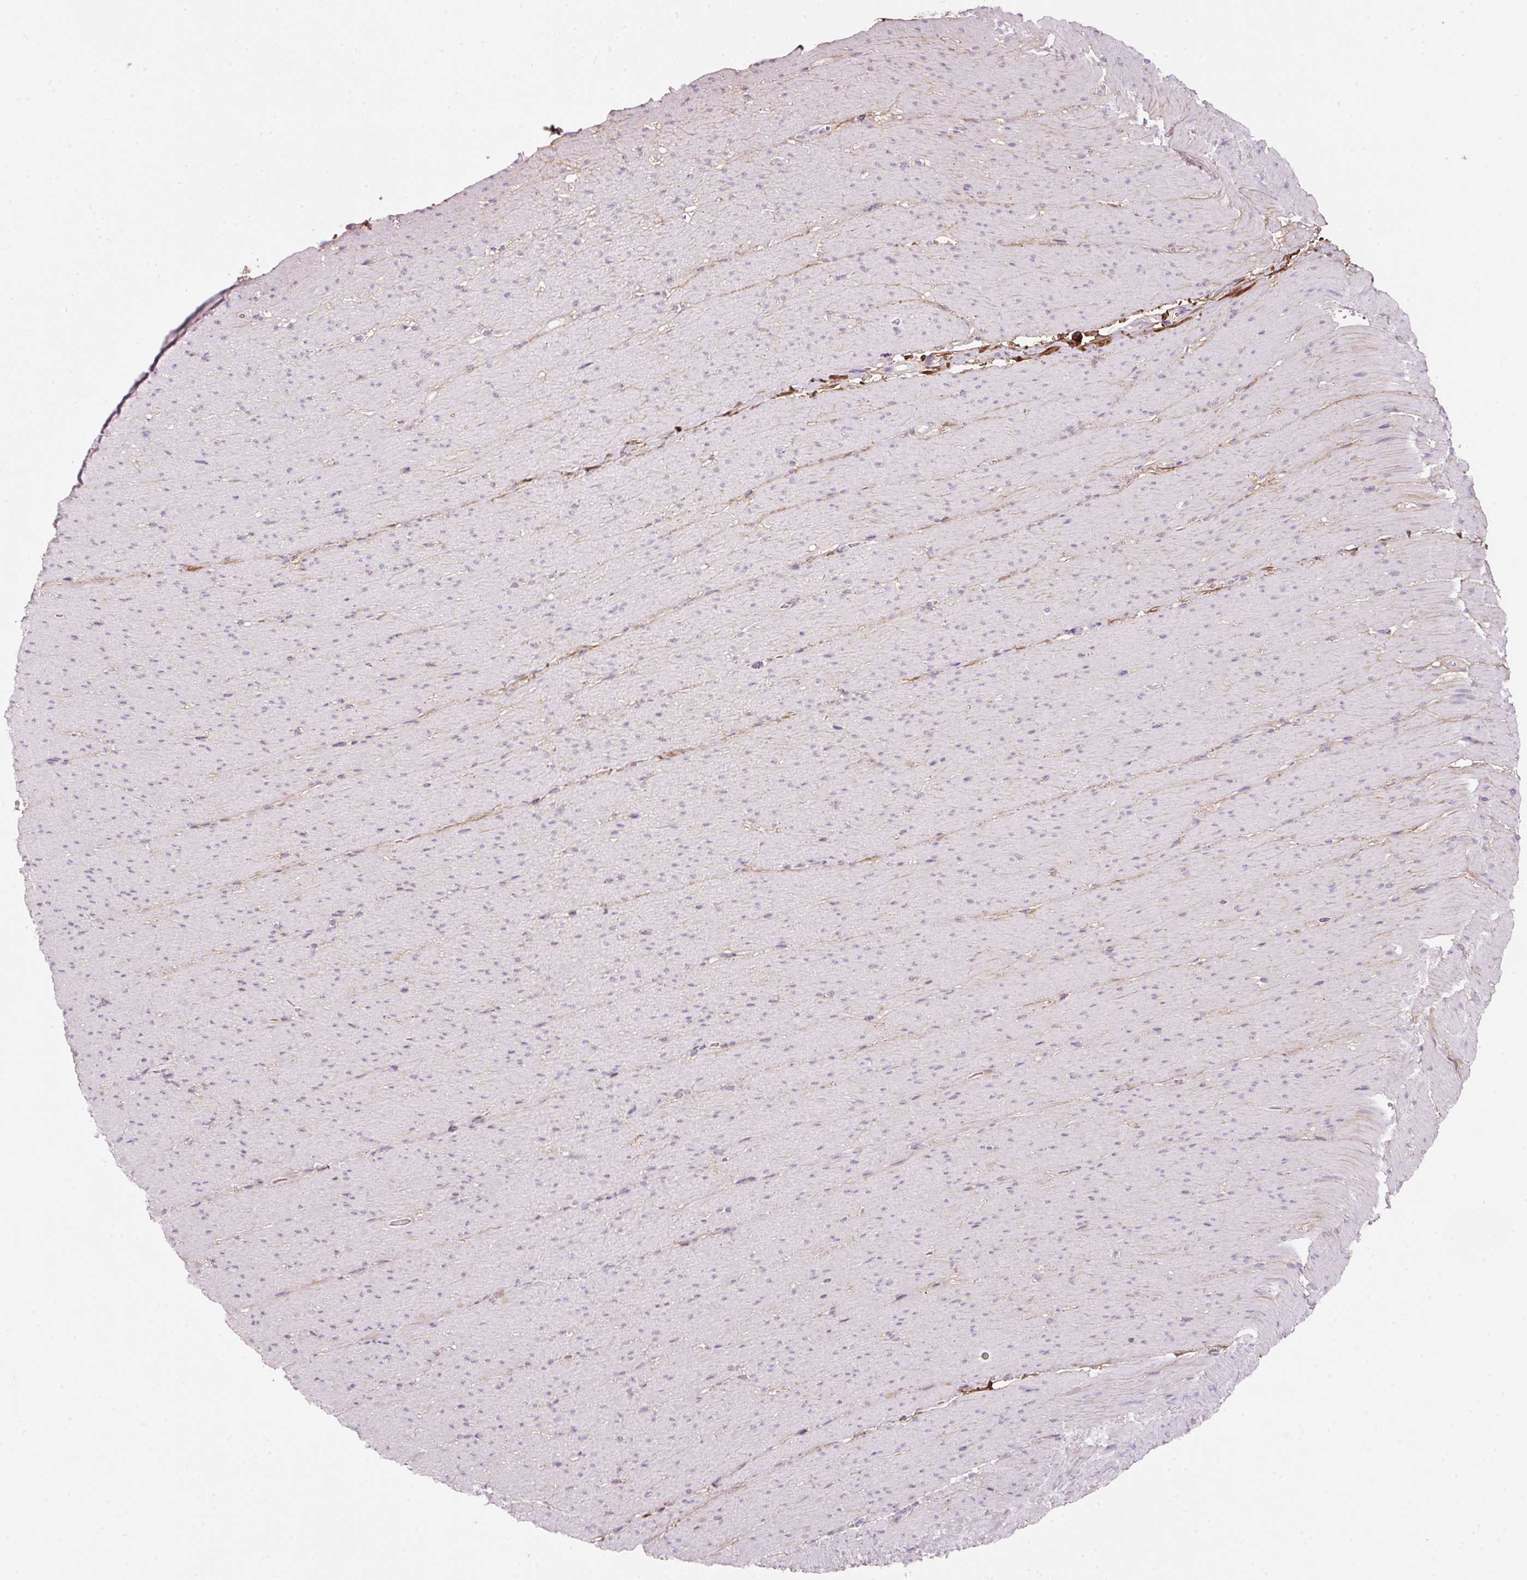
{"staining": {"intensity": "moderate", "quantity": "25%-75%", "location": "cytoplasmic/membranous"}, "tissue": "smooth muscle", "cell_type": "Smooth muscle cells", "image_type": "normal", "snomed": [{"axis": "morphology", "description": "Normal tissue, NOS"}, {"axis": "topography", "description": "Smooth muscle"}, {"axis": "topography", "description": "Rectum"}], "caption": "This is a photomicrograph of IHC staining of benign smooth muscle, which shows moderate staining in the cytoplasmic/membranous of smooth muscle cells.", "gene": "SOS2", "patient": {"sex": "male", "age": 53}}